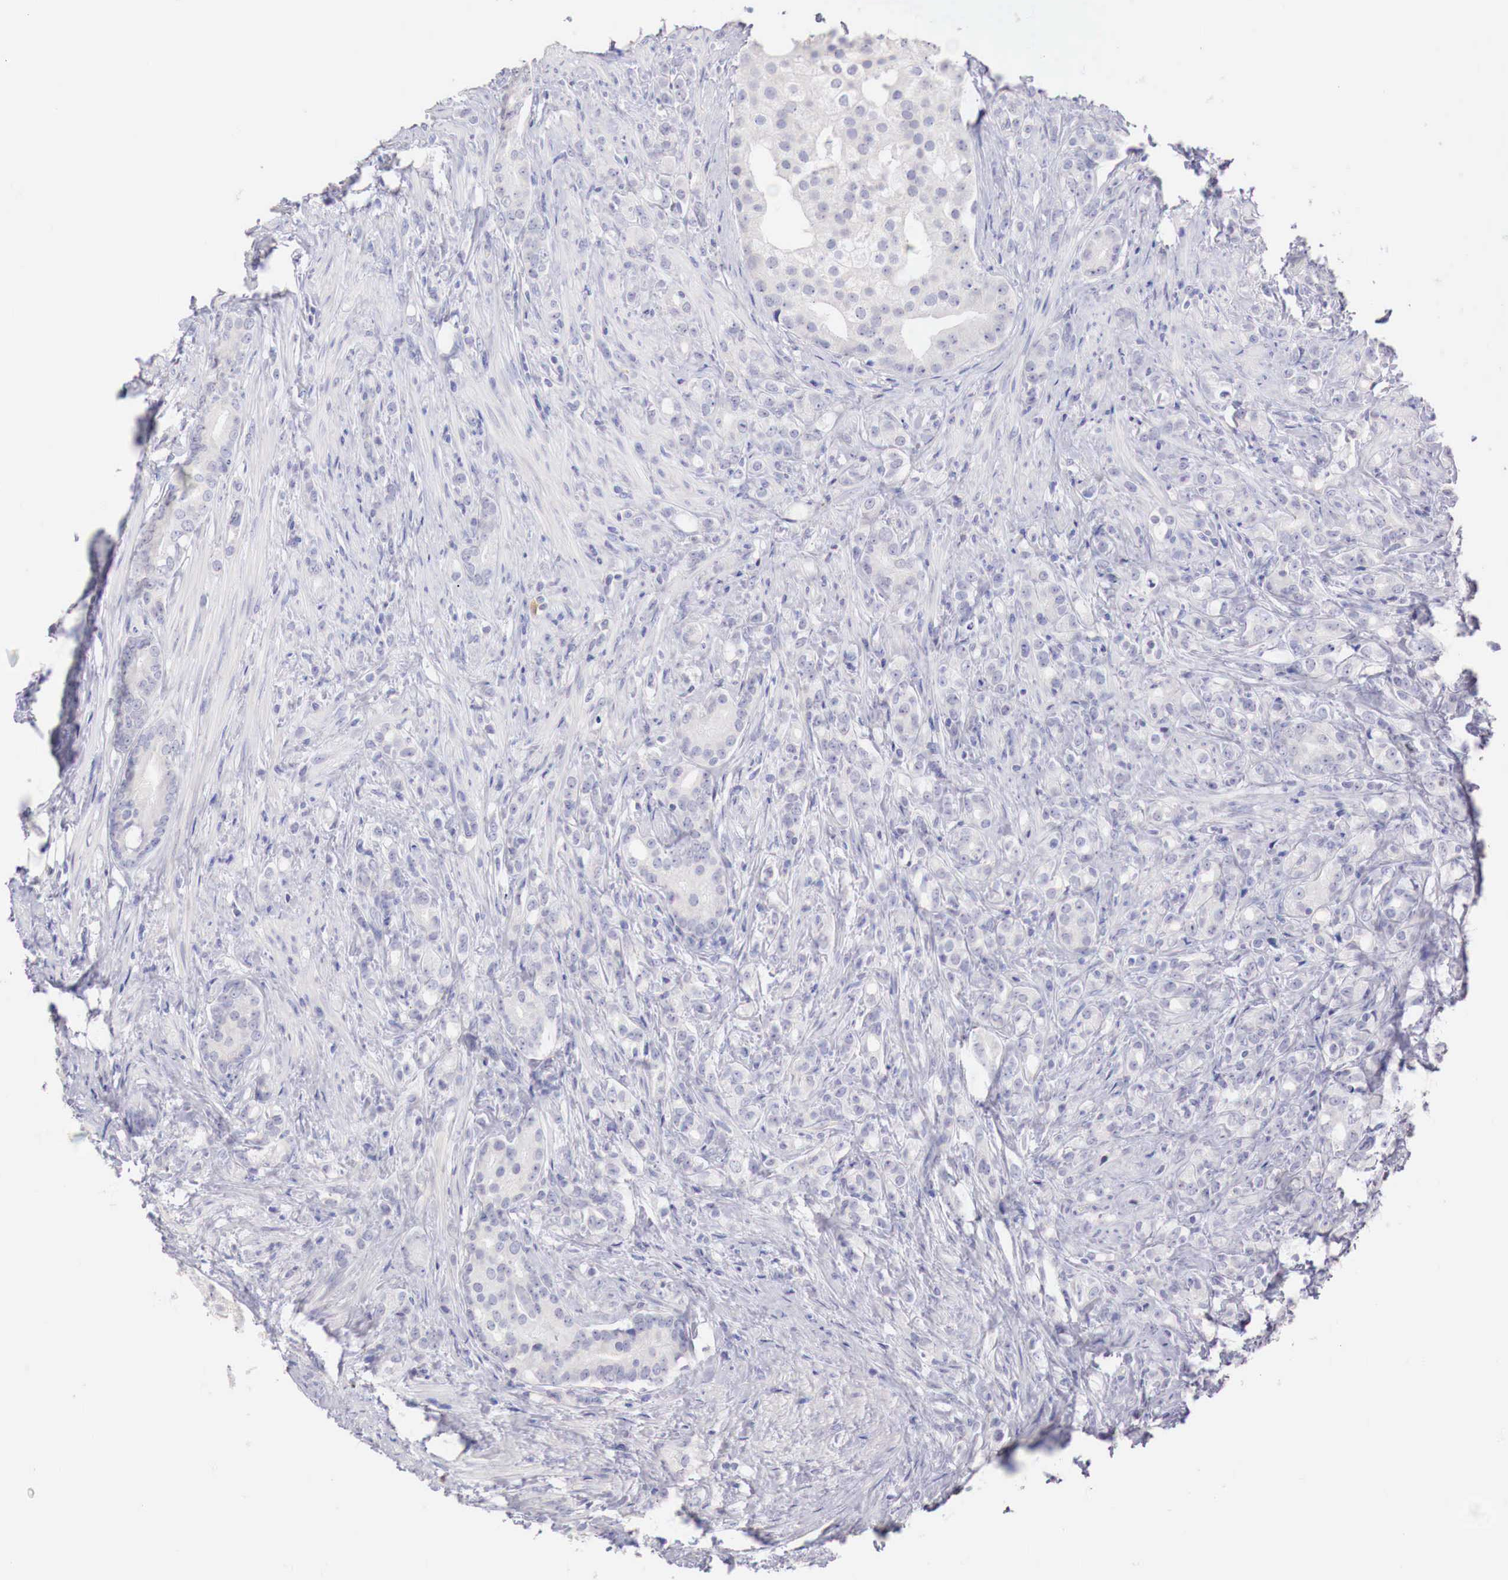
{"staining": {"intensity": "negative", "quantity": "none", "location": "none"}, "tissue": "prostate cancer", "cell_type": "Tumor cells", "image_type": "cancer", "snomed": [{"axis": "morphology", "description": "Adenocarcinoma, Medium grade"}, {"axis": "topography", "description": "Prostate"}], "caption": "There is no significant positivity in tumor cells of prostate adenocarcinoma (medium-grade). Nuclei are stained in blue.", "gene": "ITIH6", "patient": {"sex": "male", "age": 59}}